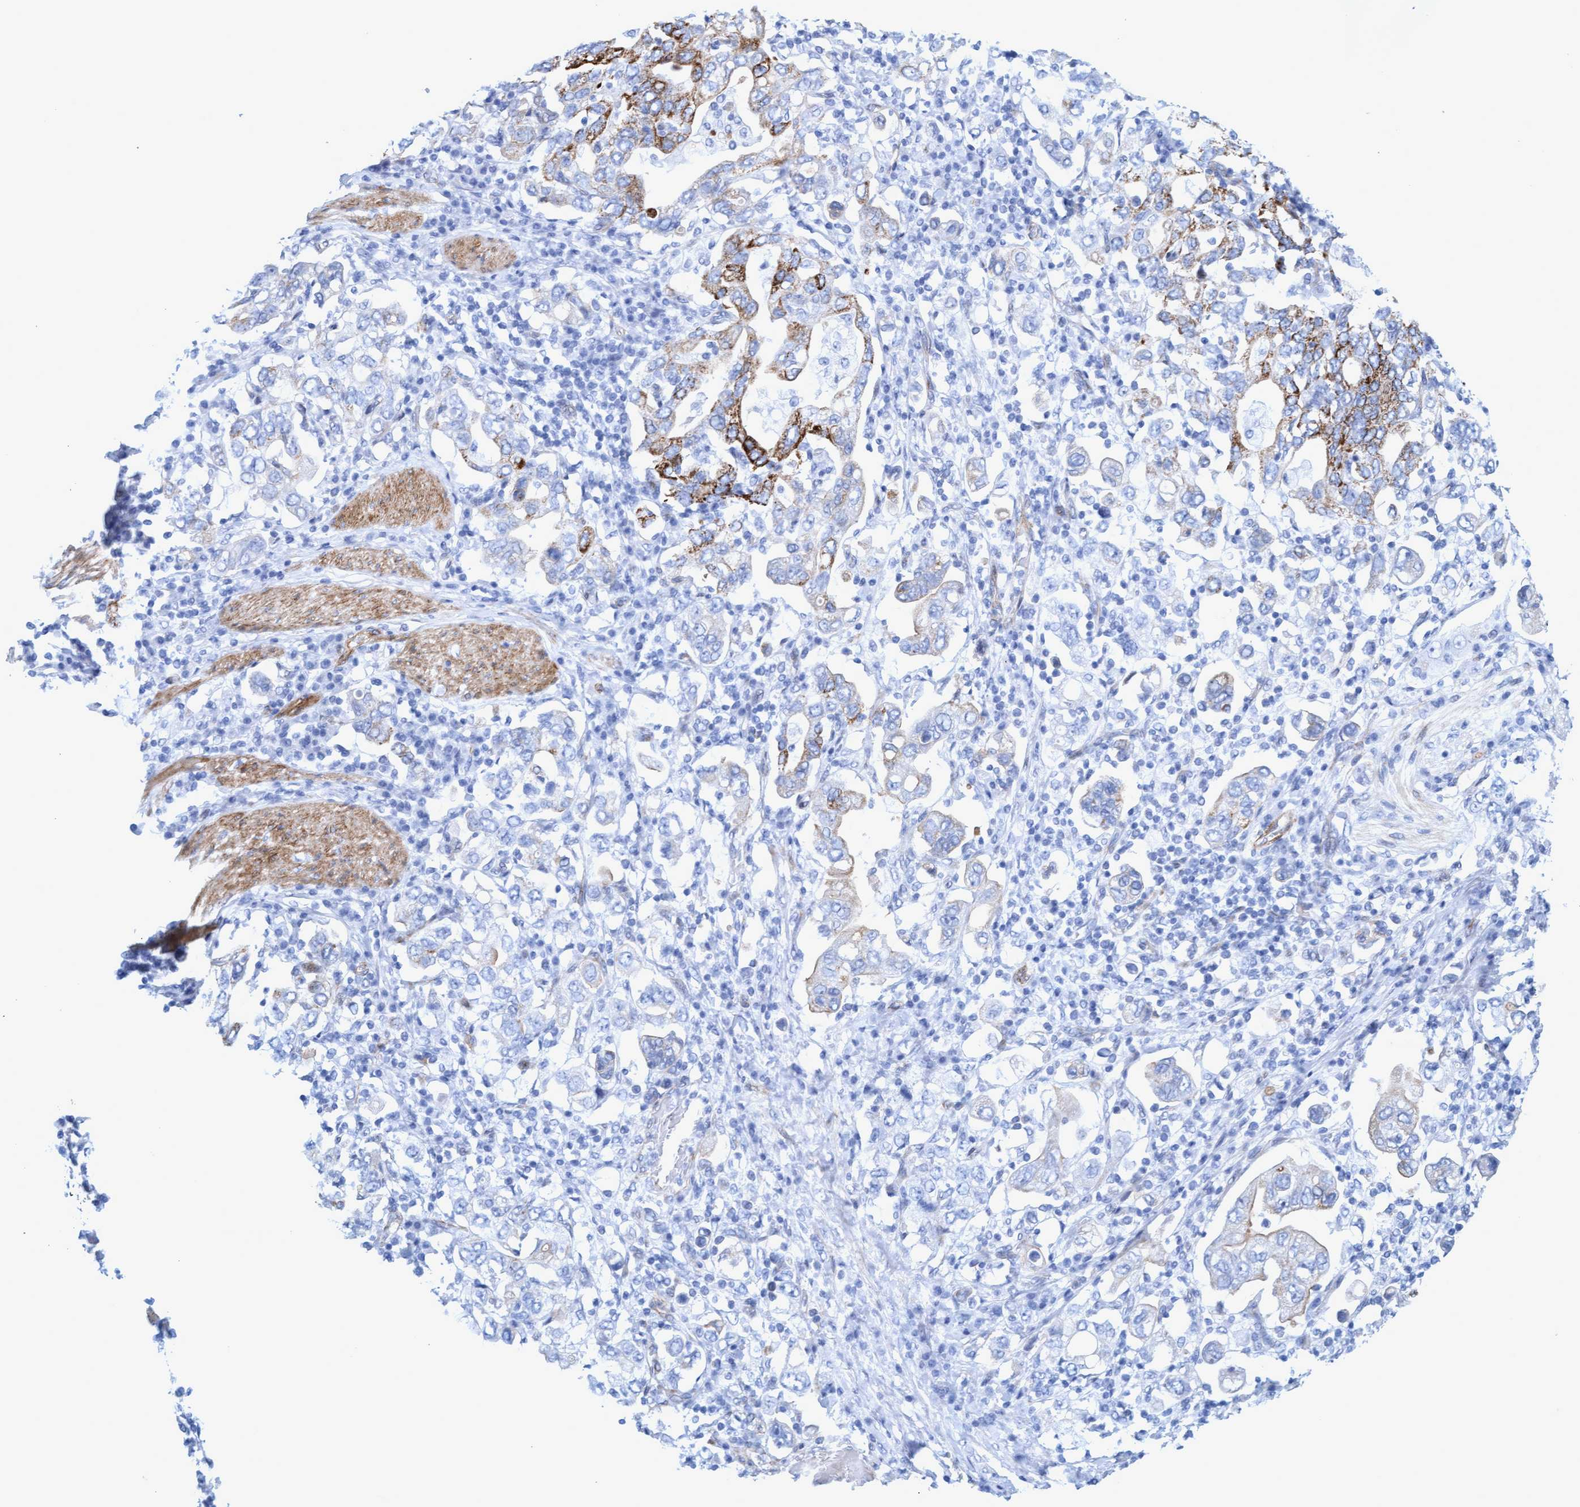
{"staining": {"intensity": "strong", "quantity": "25%-75%", "location": "cytoplasmic/membranous"}, "tissue": "stomach cancer", "cell_type": "Tumor cells", "image_type": "cancer", "snomed": [{"axis": "morphology", "description": "Adenocarcinoma, NOS"}, {"axis": "topography", "description": "Stomach, upper"}], "caption": "Immunohistochemical staining of human adenocarcinoma (stomach) reveals high levels of strong cytoplasmic/membranous staining in approximately 25%-75% of tumor cells.", "gene": "MTFR1", "patient": {"sex": "male", "age": 62}}